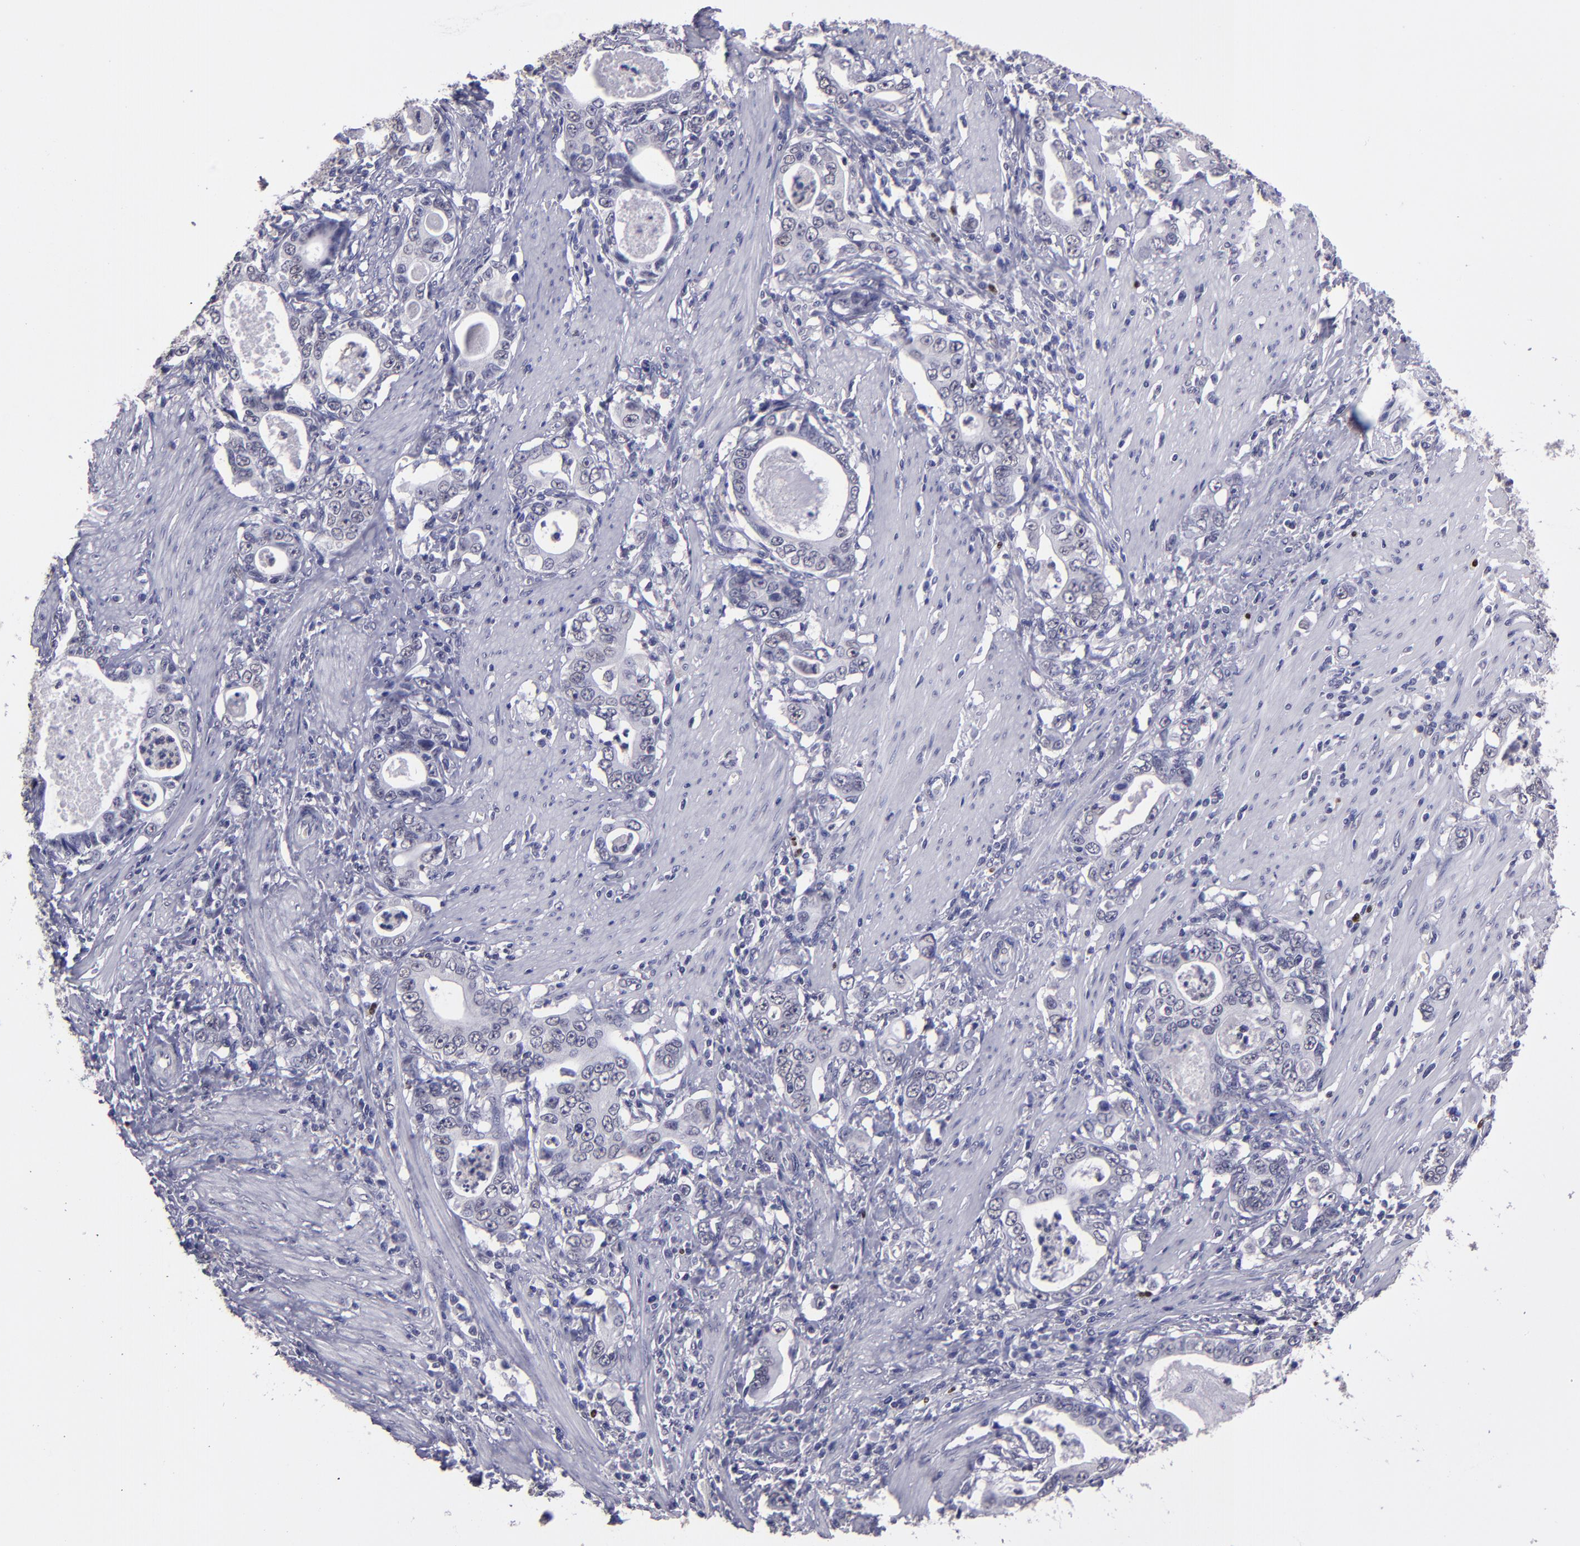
{"staining": {"intensity": "negative", "quantity": "none", "location": "none"}, "tissue": "stomach cancer", "cell_type": "Tumor cells", "image_type": "cancer", "snomed": [{"axis": "morphology", "description": "Adenocarcinoma, NOS"}, {"axis": "topography", "description": "Stomach, lower"}], "caption": "The IHC image has no significant positivity in tumor cells of stomach cancer tissue.", "gene": "CEBPE", "patient": {"sex": "female", "age": 72}}